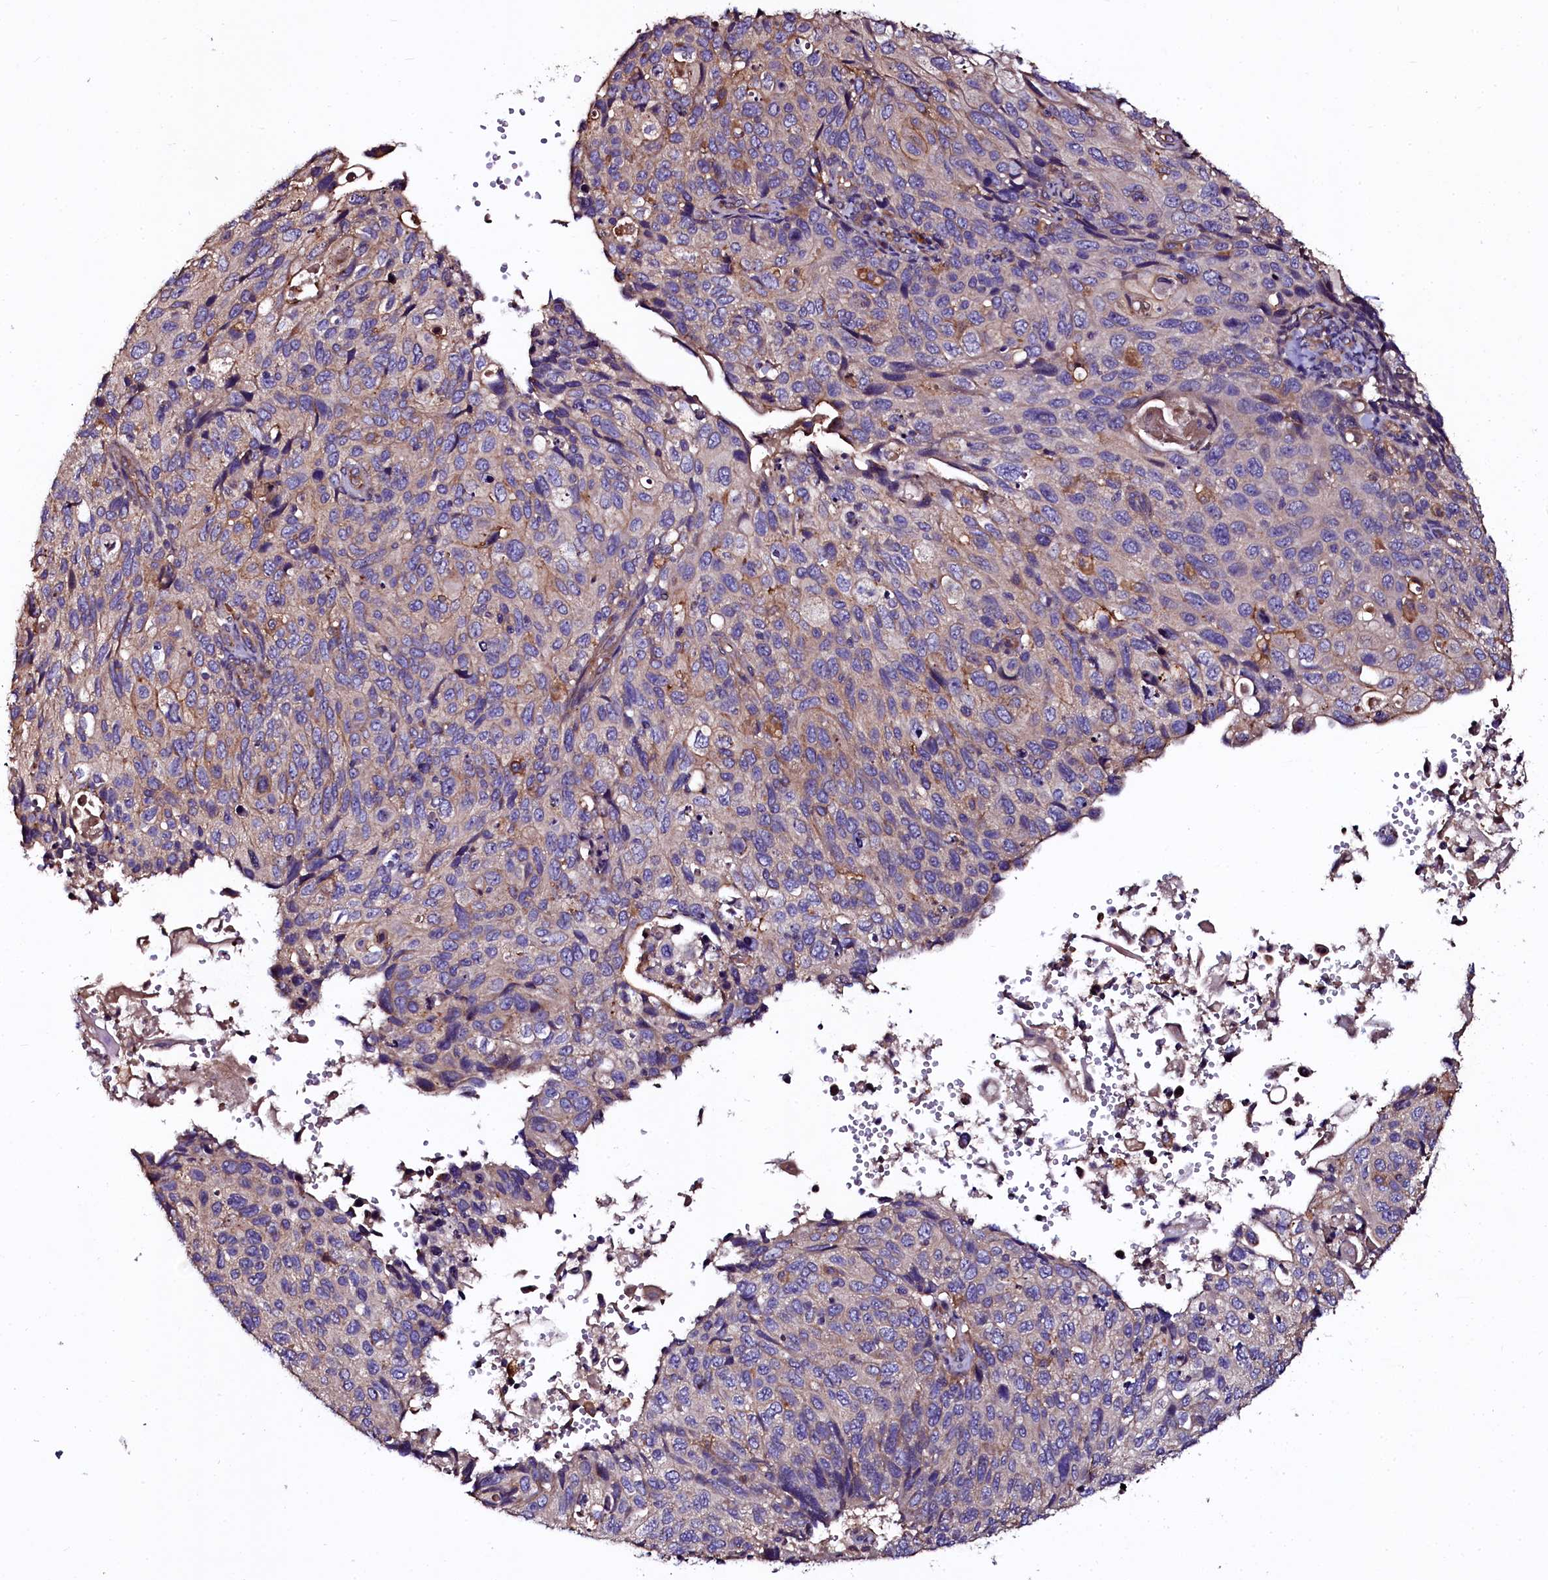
{"staining": {"intensity": "weak", "quantity": "<25%", "location": "cytoplasmic/membranous"}, "tissue": "cervical cancer", "cell_type": "Tumor cells", "image_type": "cancer", "snomed": [{"axis": "morphology", "description": "Squamous cell carcinoma, NOS"}, {"axis": "topography", "description": "Cervix"}], "caption": "DAB immunohistochemical staining of cervical squamous cell carcinoma demonstrates no significant expression in tumor cells.", "gene": "APPL2", "patient": {"sex": "female", "age": 70}}